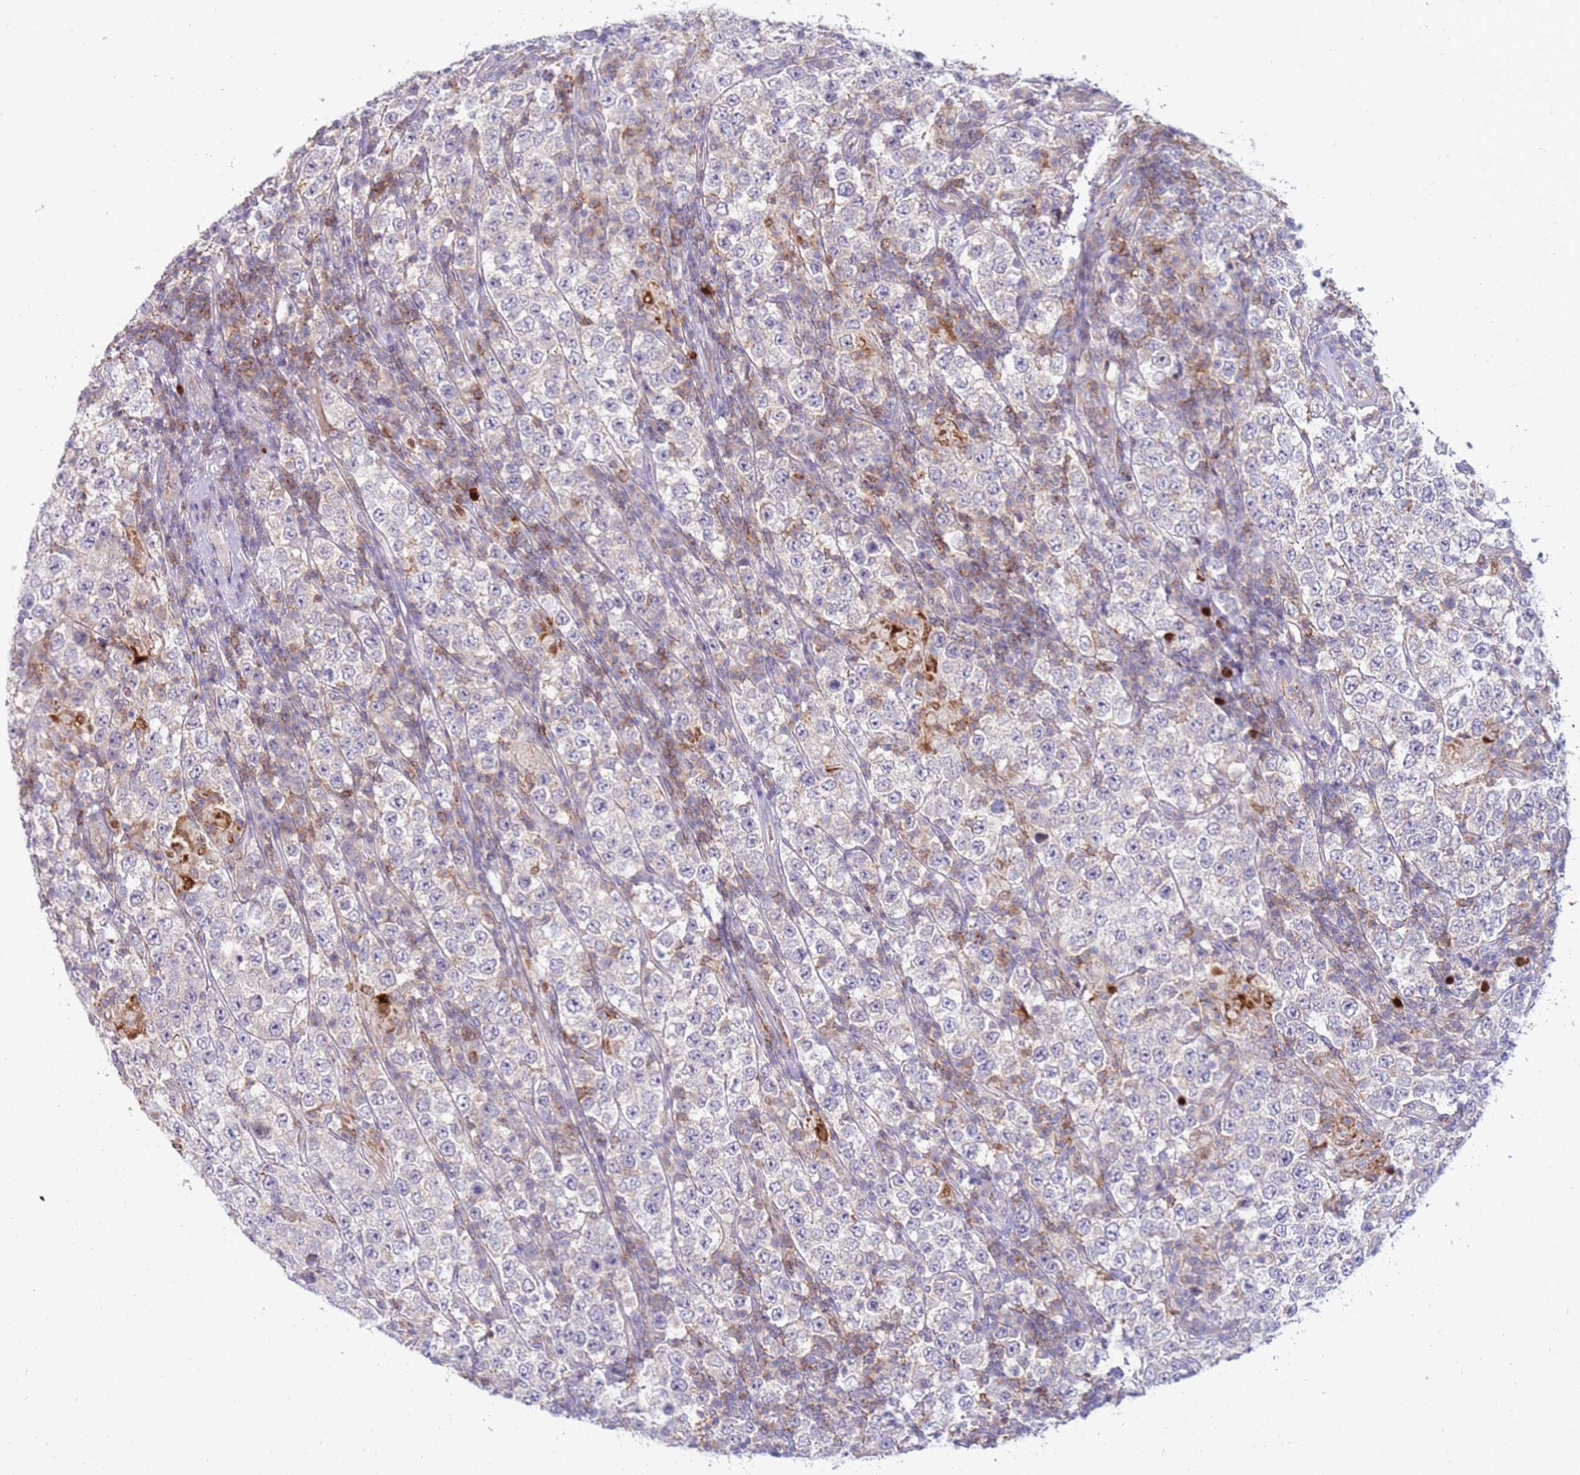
{"staining": {"intensity": "negative", "quantity": "none", "location": "none"}, "tissue": "testis cancer", "cell_type": "Tumor cells", "image_type": "cancer", "snomed": [{"axis": "morphology", "description": "Normal tissue, NOS"}, {"axis": "morphology", "description": "Urothelial carcinoma, High grade"}, {"axis": "morphology", "description": "Seminoma, NOS"}, {"axis": "morphology", "description": "Carcinoma, Embryonal, NOS"}, {"axis": "topography", "description": "Urinary bladder"}, {"axis": "topography", "description": "Testis"}], "caption": "High power microscopy photomicrograph of an immunohistochemistry (IHC) photomicrograph of urothelial carcinoma (high-grade) (testis), revealing no significant staining in tumor cells.", "gene": "STK25", "patient": {"sex": "male", "age": 41}}